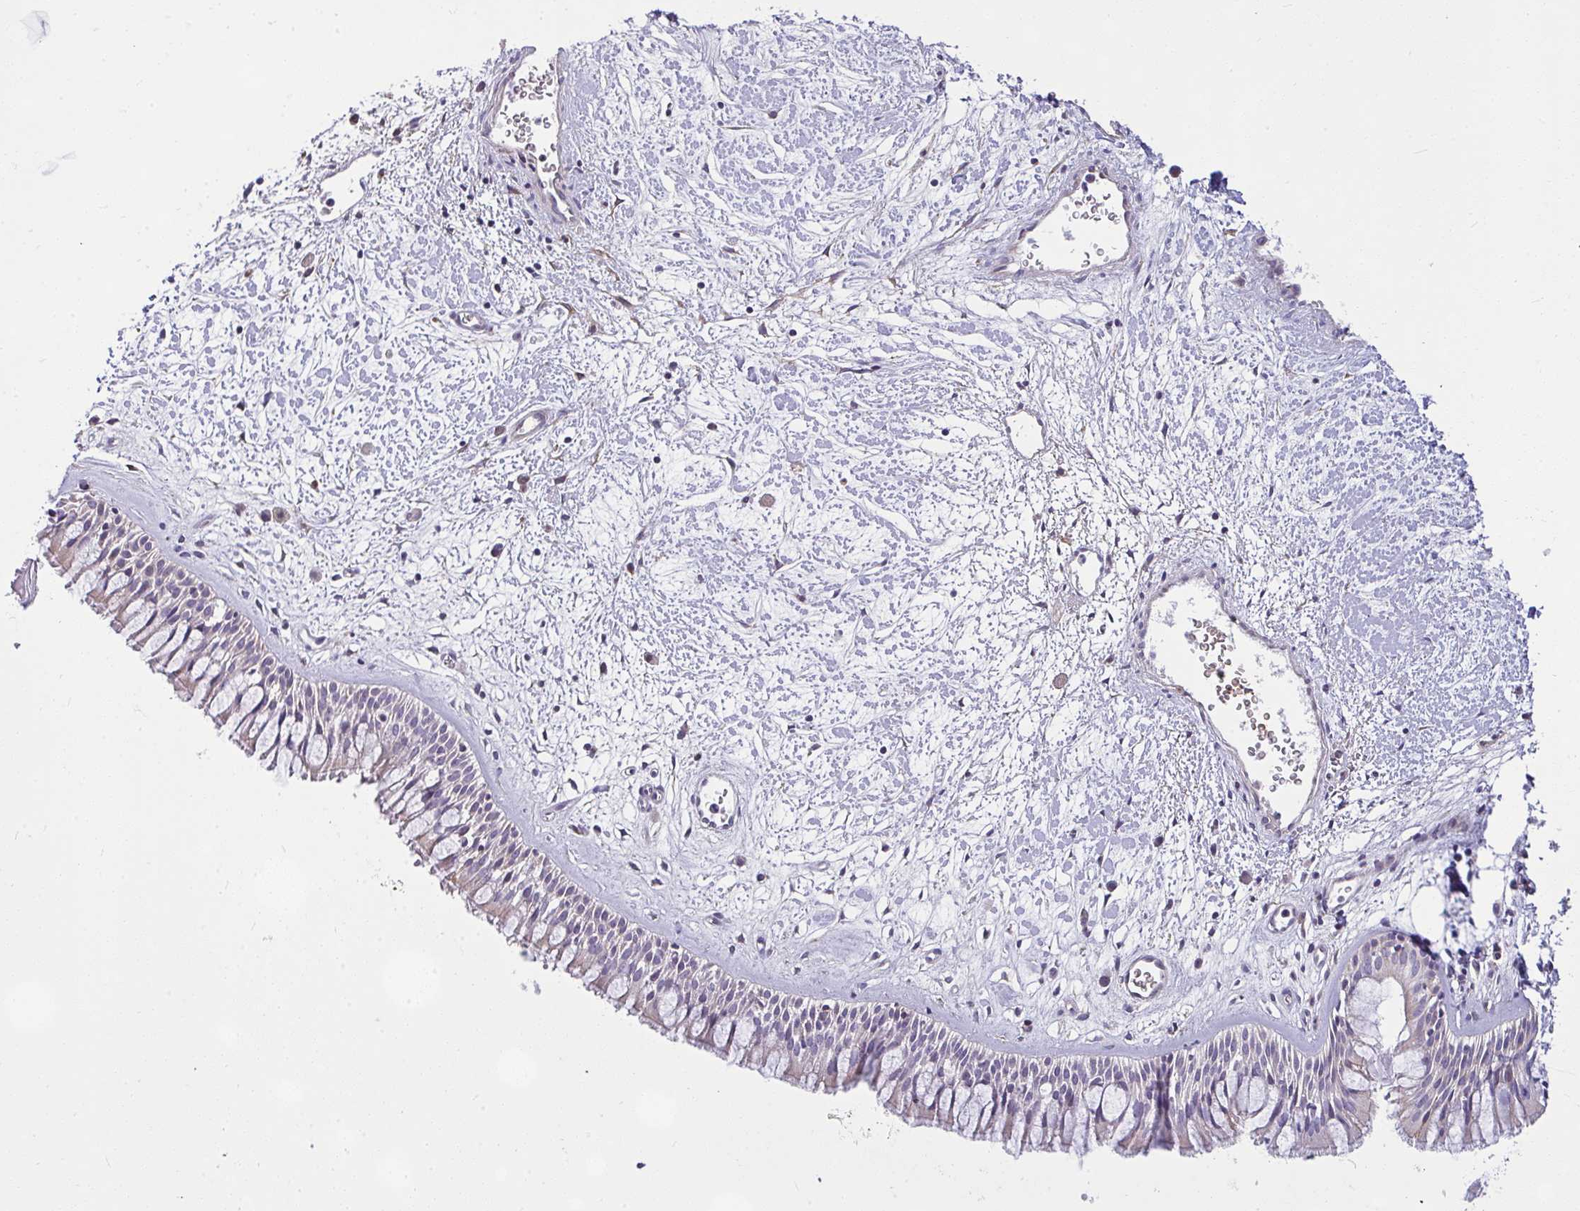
{"staining": {"intensity": "weak", "quantity": "25%-75%", "location": "cytoplasmic/membranous"}, "tissue": "nasopharynx", "cell_type": "Respiratory epithelial cells", "image_type": "normal", "snomed": [{"axis": "morphology", "description": "Normal tissue, NOS"}, {"axis": "topography", "description": "Nasopharynx"}], "caption": "Protein expression analysis of unremarkable human nasopharynx reveals weak cytoplasmic/membranous positivity in about 25%-75% of respiratory epithelial cells. Immunohistochemistry stains the protein of interest in brown and the nuclei are stained blue.", "gene": "CEP63", "patient": {"sex": "male", "age": 65}}